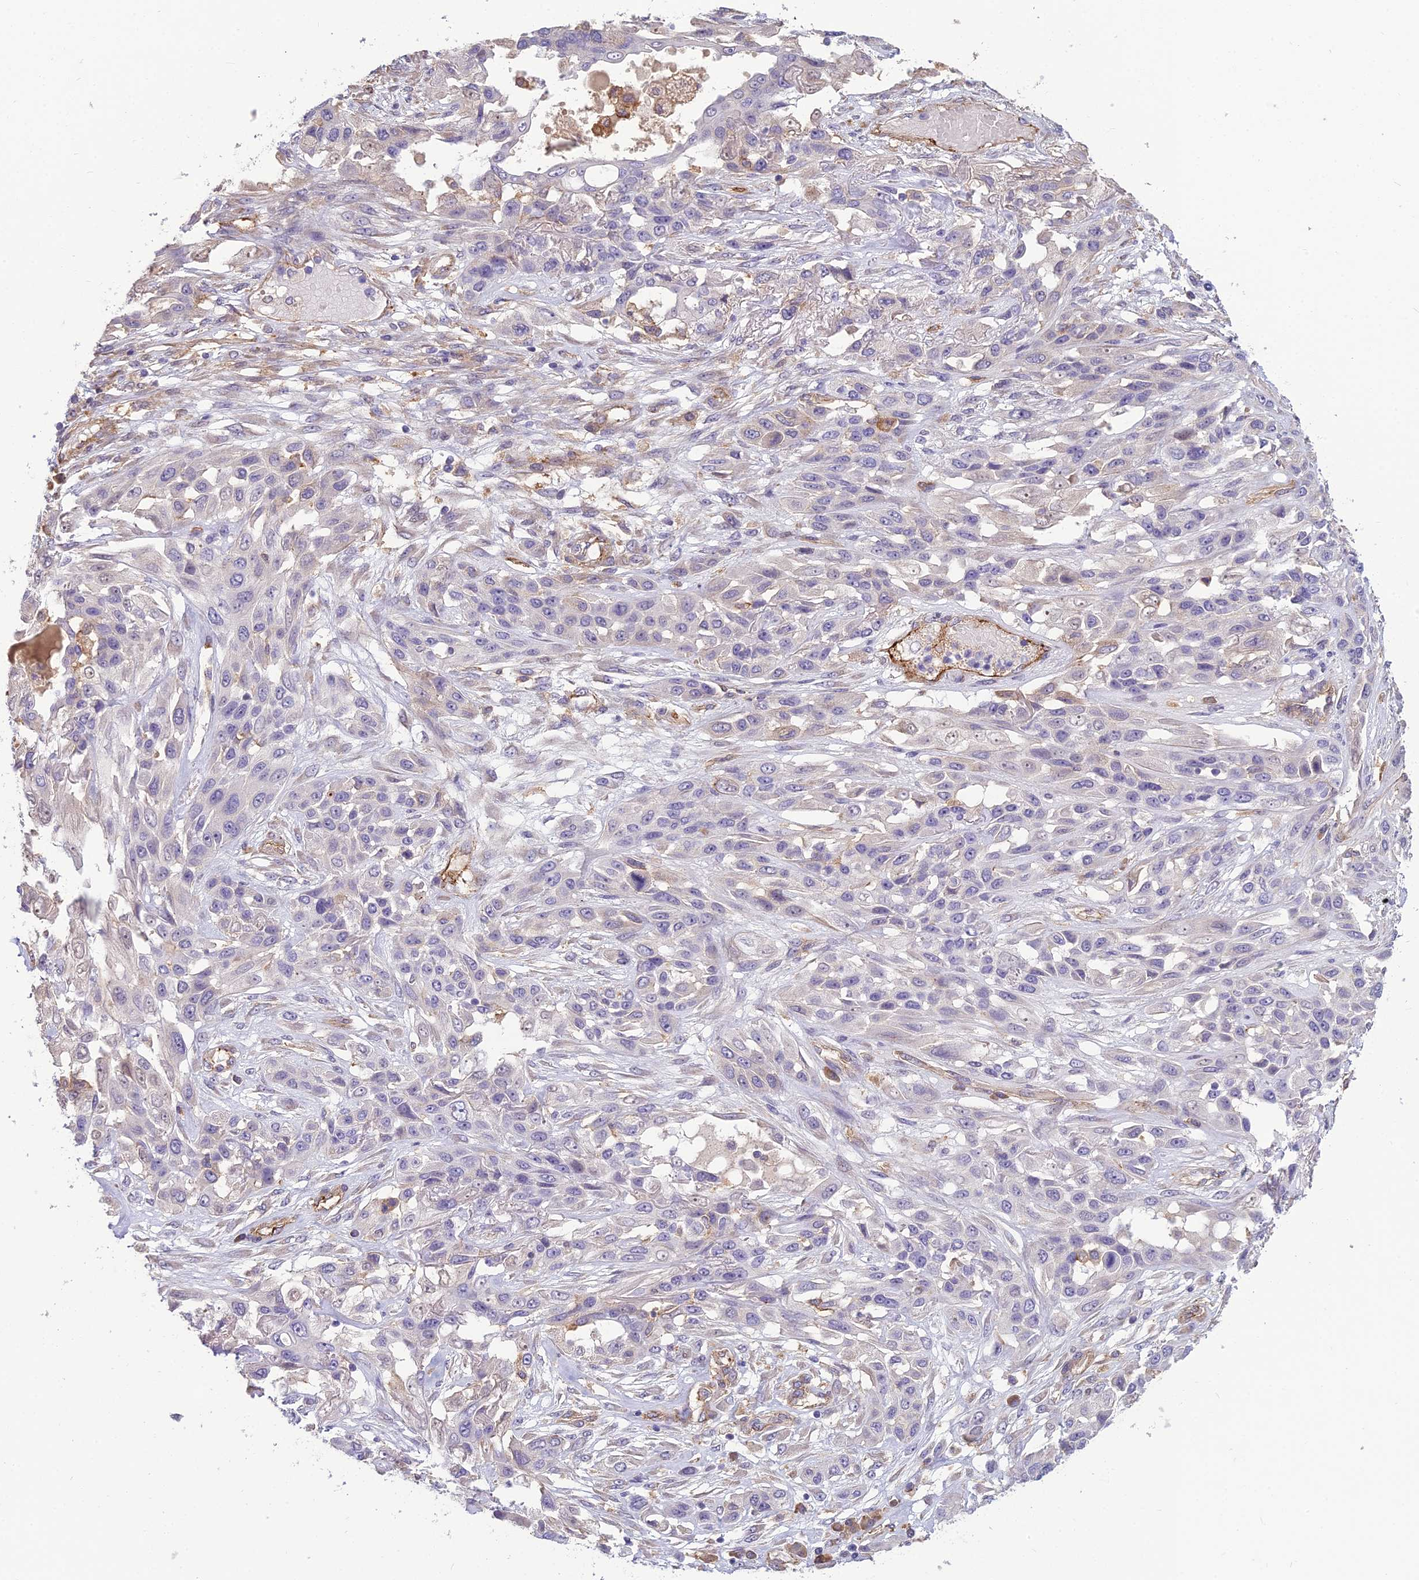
{"staining": {"intensity": "negative", "quantity": "none", "location": "none"}, "tissue": "lung cancer", "cell_type": "Tumor cells", "image_type": "cancer", "snomed": [{"axis": "morphology", "description": "Squamous cell carcinoma, NOS"}, {"axis": "topography", "description": "Lung"}], "caption": "This is an IHC image of lung squamous cell carcinoma. There is no staining in tumor cells.", "gene": "TSPAN15", "patient": {"sex": "female", "age": 70}}